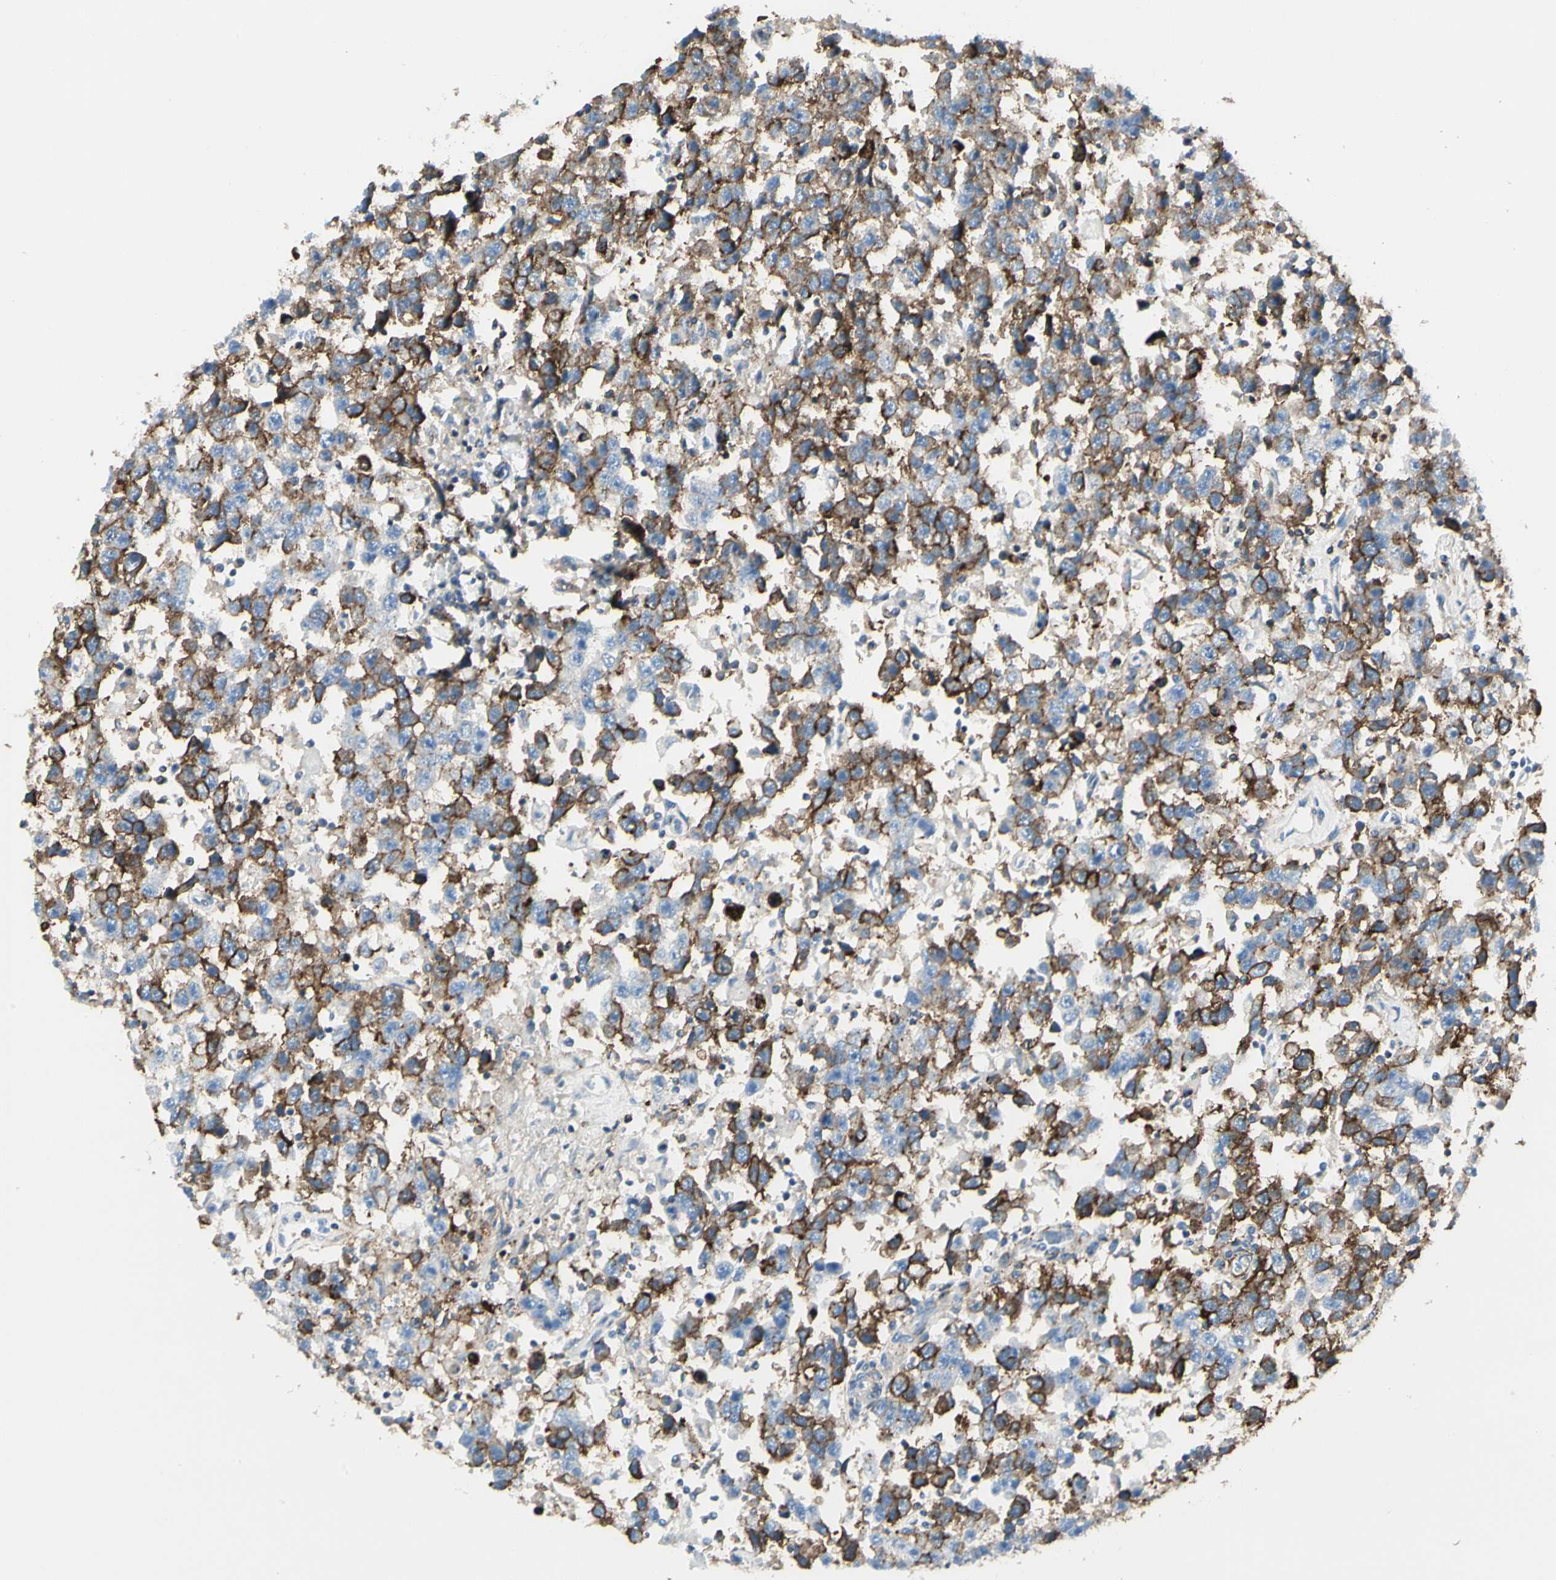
{"staining": {"intensity": "strong", "quantity": "25%-75%", "location": "cytoplasmic/membranous"}, "tissue": "testis cancer", "cell_type": "Tumor cells", "image_type": "cancer", "snomed": [{"axis": "morphology", "description": "Seminoma, NOS"}, {"axis": "topography", "description": "Testis"}], "caption": "Human seminoma (testis) stained with a brown dye displays strong cytoplasmic/membranous positive expression in about 25%-75% of tumor cells.", "gene": "CLEC2B", "patient": {"sex": "male", "age": 41}}